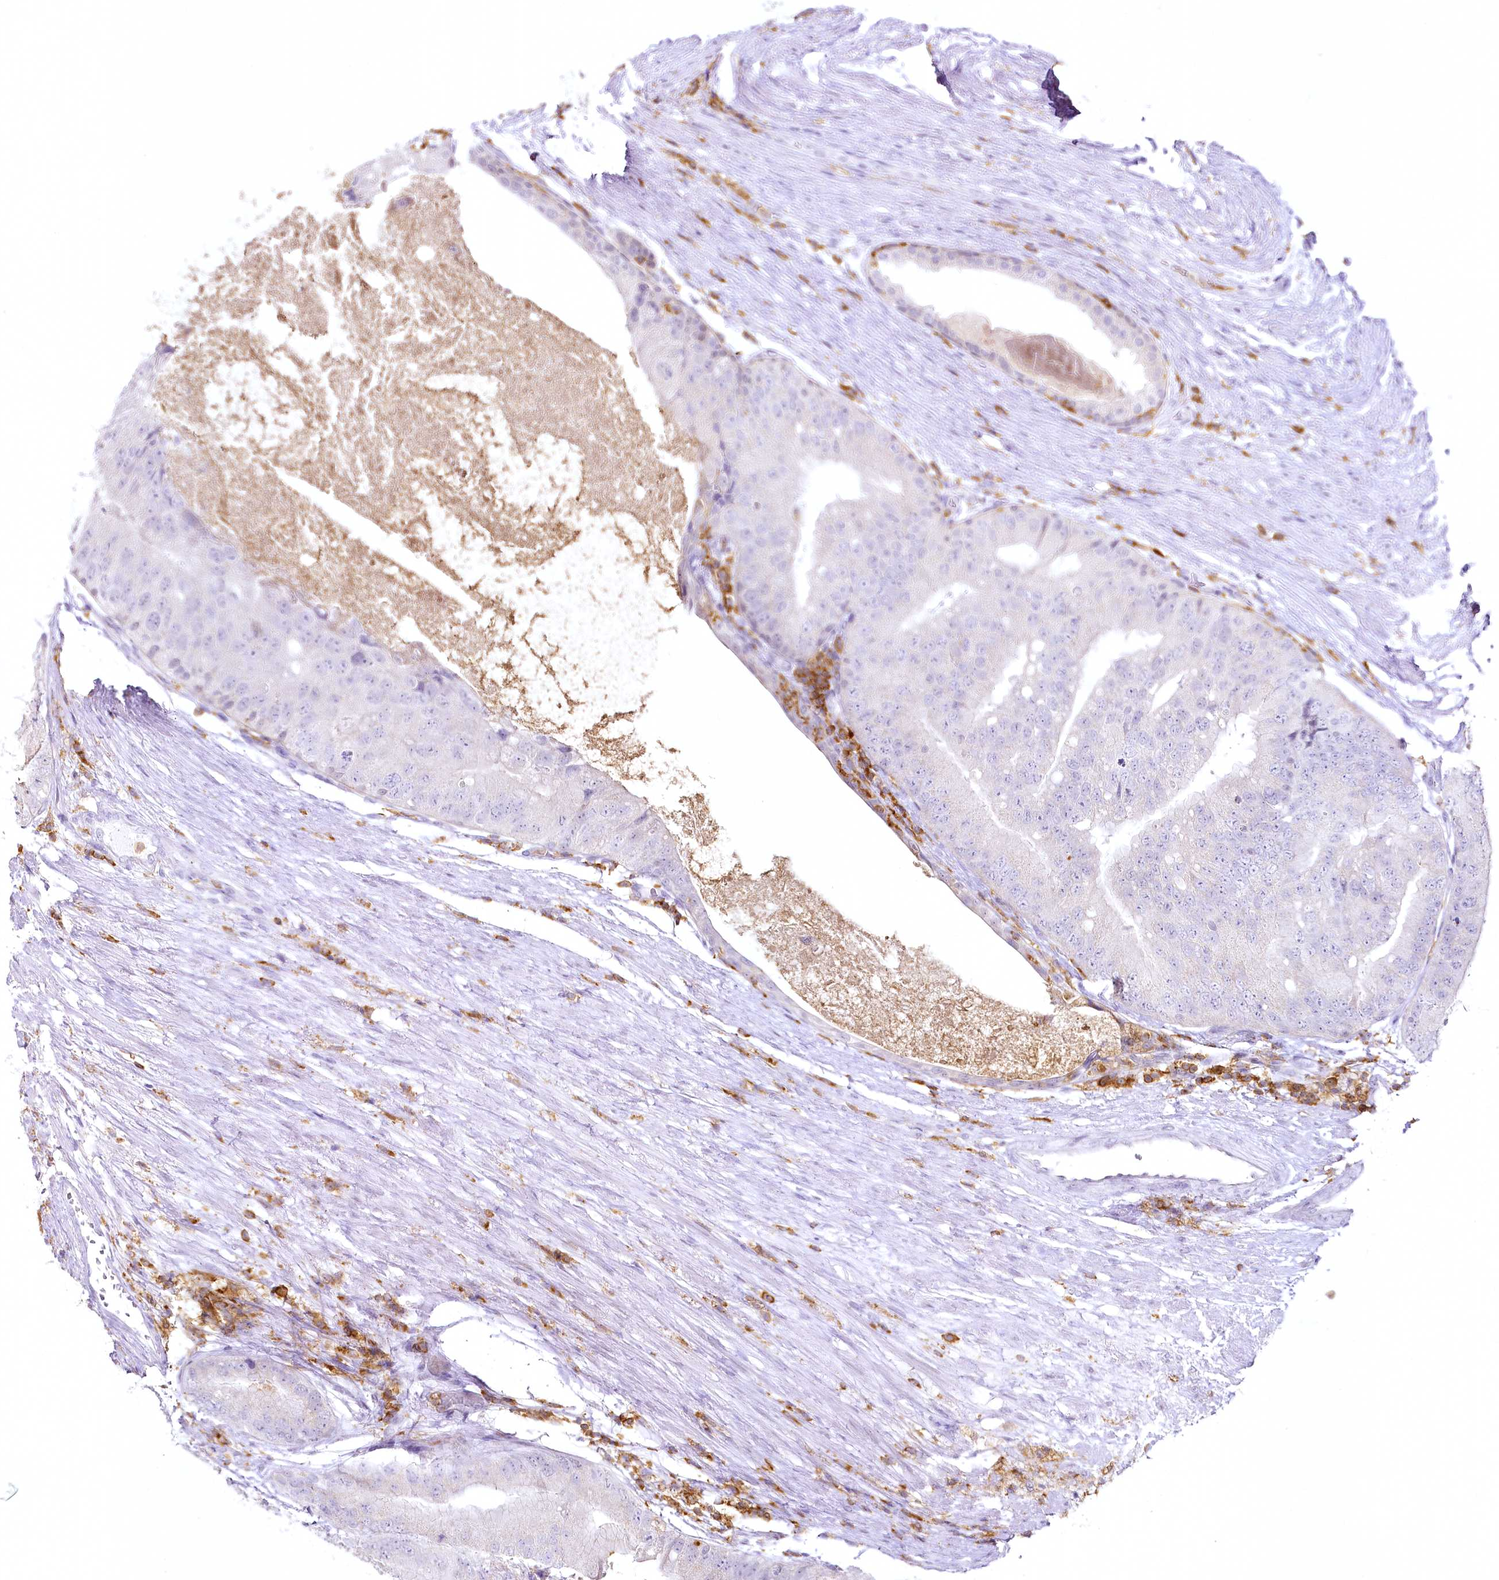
{"staining": {"intensity": "negative", "quantity": "none", "location": "none"}, "tissue": "prostate cancer", "cell_type": "Tumor cells", "image_type": "cancer", "snomed": [{"axis": "morphology", "description": "Adenocarcinoma, High grade"}, {"axis": "topography", "description": "Prostate"}], "caption": "DAB immunohistochemical staining of high-grade adenocarcinoma (prostate) reveals no significant positivity in tumor cells.", "gene": "DOCK2", "patient": {"sex": "male", "age": 70}}